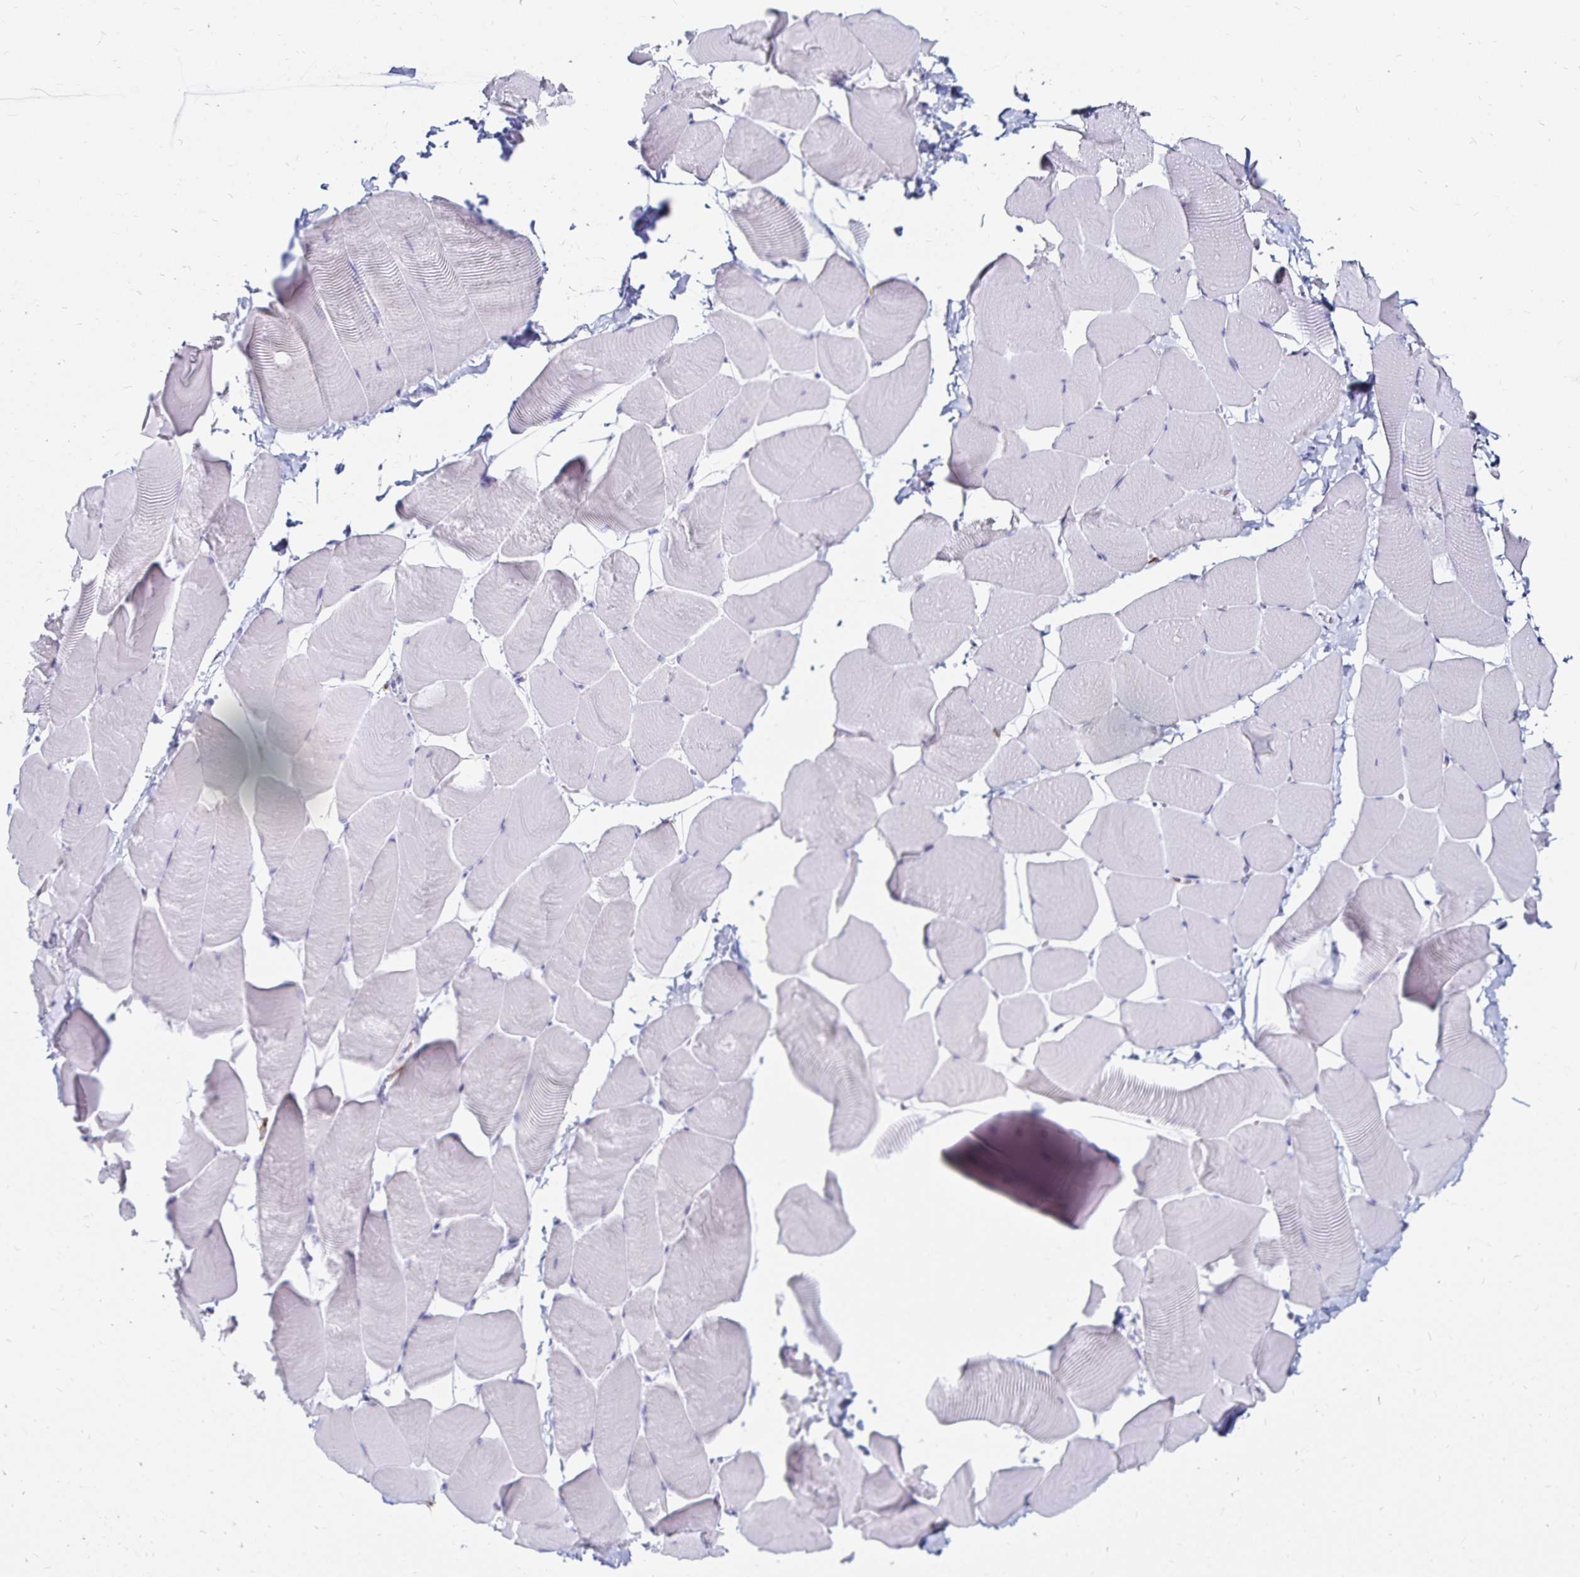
{"staining": {"intensity": "negative", "quantity": "none", "location": "none"}, "tissue": "skeletal muscle", "cell_type": "Myocytes", "image_type": "normal", "snomed": [{"axis": "morphology", "description": "Normal tissue, NOS"}, {"axis": "topography", "description": "Skeletal muscle"}], "caption": "Immunohistochemistry (IHC) photomicrograph of normal skeletal muscle stained for a protein (brown), which demonstrates no expression in myocytes.", "gene": "TNIP1", "patient": {"sex": "male", "age": 25}}